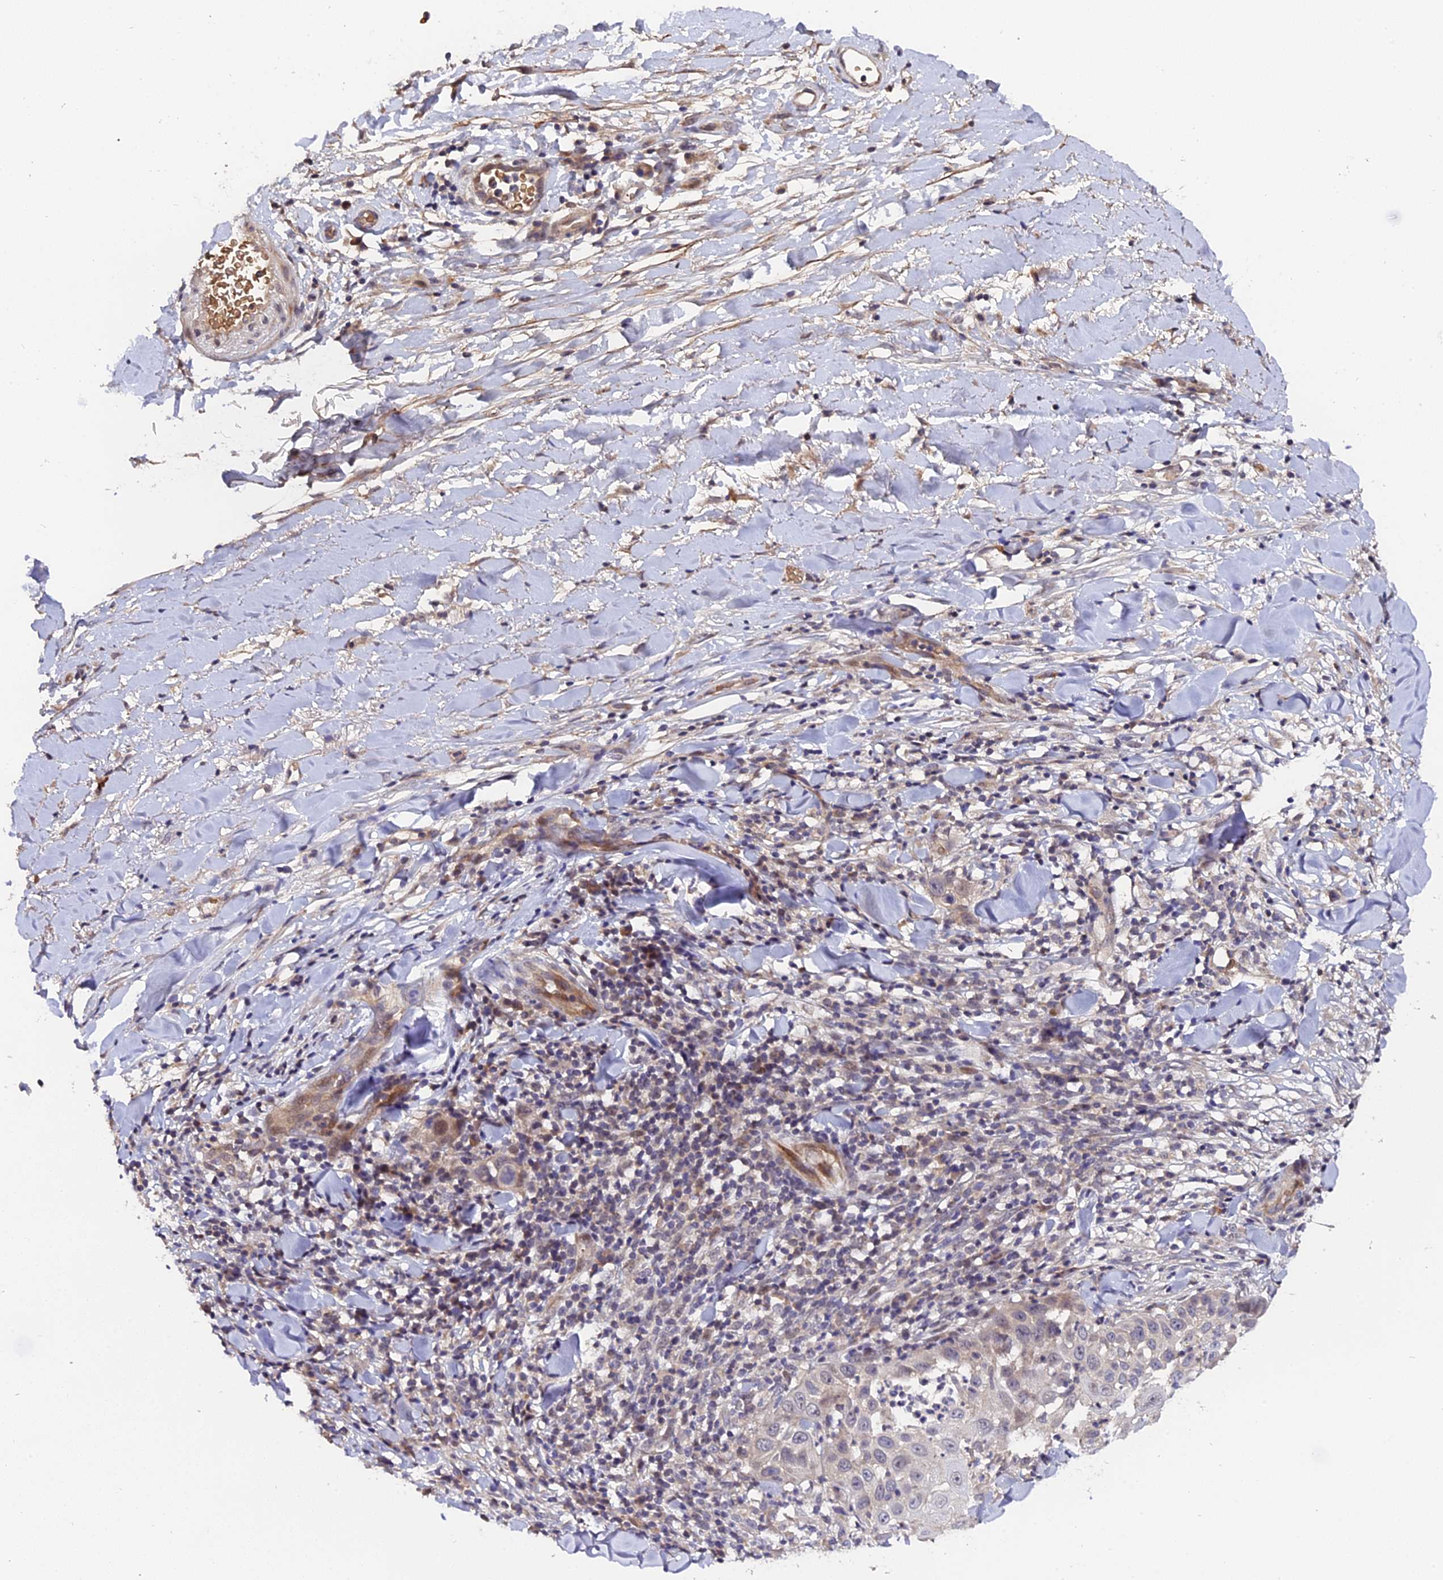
{"staining": {"intensity": "negative", "quantity": "none", "location": "none"}, "tissue": "skin cancer", "cell_type": "Tumor cells", "image_type": "cancer", "snomed": [{"axis": "morphology", "description": "Squamous cell carcinoma, NOS"}, {"axis": "topography", "description": "Skin"}], "caption": "Skin cancer (squamous cell carcinoma) was stained to show a protein in brown. There is no significant positivity in tumor cells.", "gene": "TRMT1", "patient": {"sex": "female", "age": 44}}